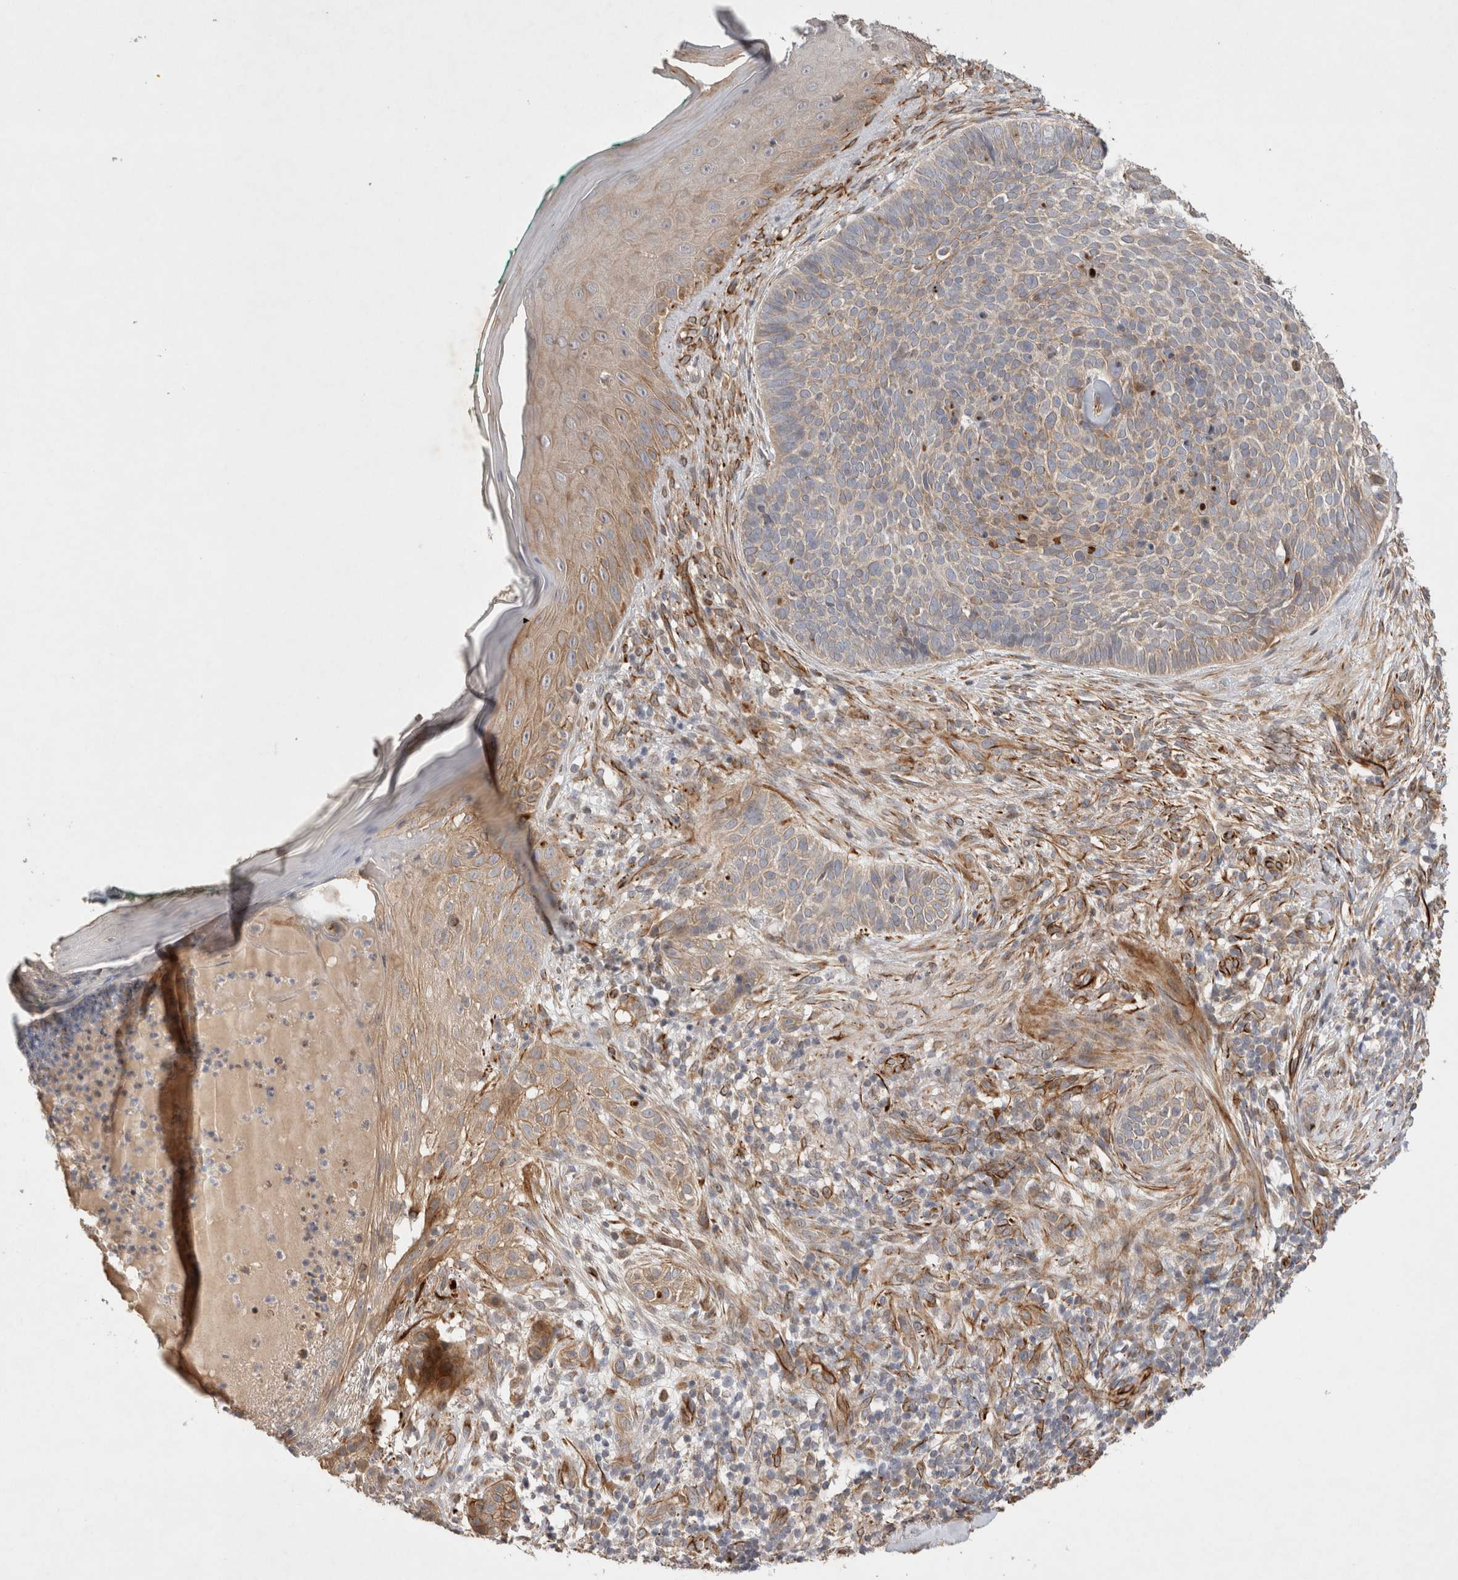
{"staining": {"intensity": "weak", "quantity": ">75%", "location": "cytoplasmic/membranous"}, "tissue": "skin cancer", "cell_type": "Tumor cells", "image_type": "cancer", "snomed": [{"axis": "morphology", "description": "Normal tissue, NOS"}, {"axis": "morphology", "description": "Basal cell carcinoma"}, {"axis": "topography", "description": "Skin"}], "caption": "An image showing weak cytoplasmic/membranous positivity in about >75% of tumor cells in basal cell carcinoma (skin), as visualized by brown immunohistochemical staining.", "gene": "NMU", "patient": {"sex": "male", "age": 67}}